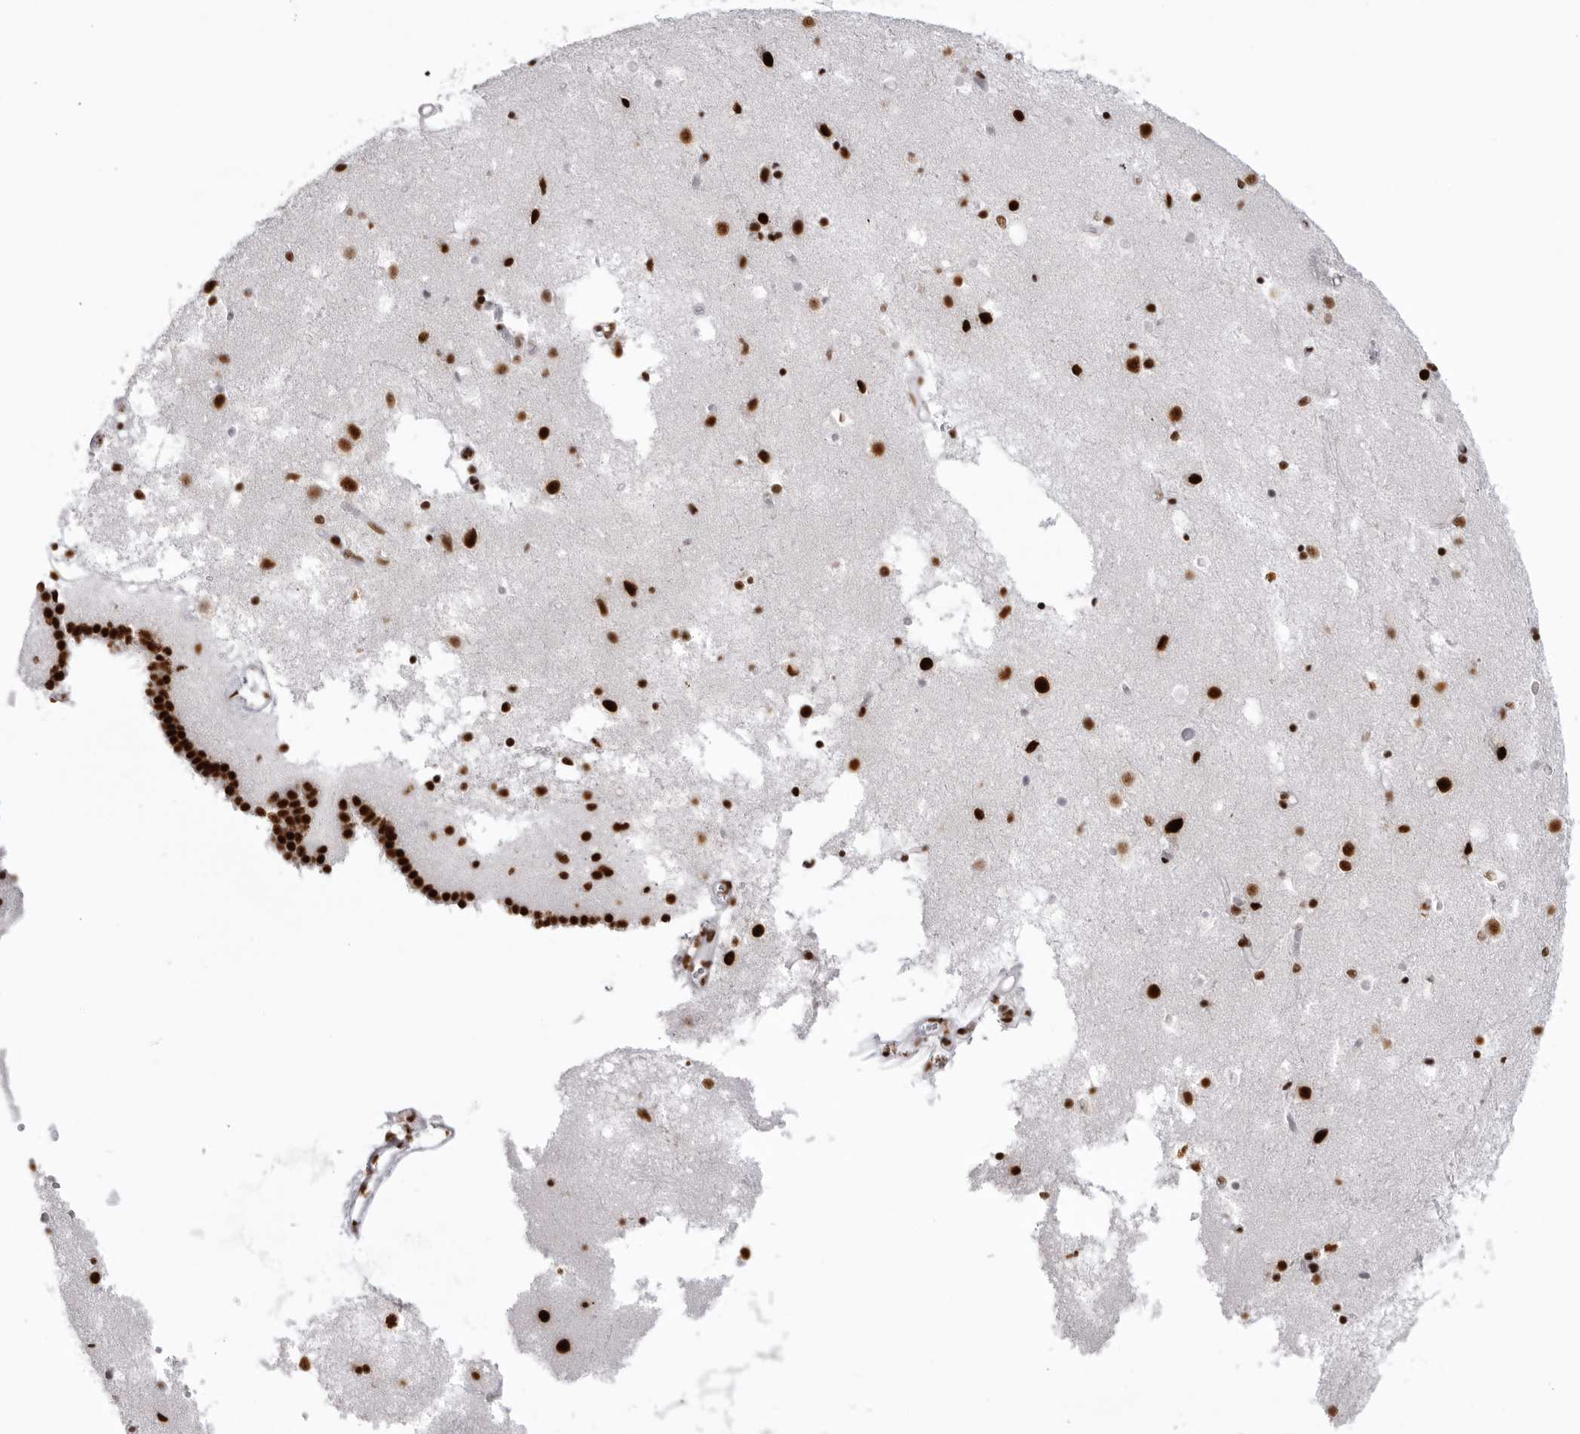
{"staining": {"intensity": "strong", "quantity": ">75%", "location": "nuclear"}, "tissue": "caudate", "cell_type": "Glial cells", "image_type": "normal", "snomed": [{"axis": "morphology", "description": "Normal tissue, NOS"}, {"axis": "topography", "description": "Lateral ventricle wall"}], "caption": "Unremarkable caudate reveals strong nuclear expression in approximately >75% of glial cells.", "gene": "DHX9", "patient": {"sex": "male", "age": 70}}